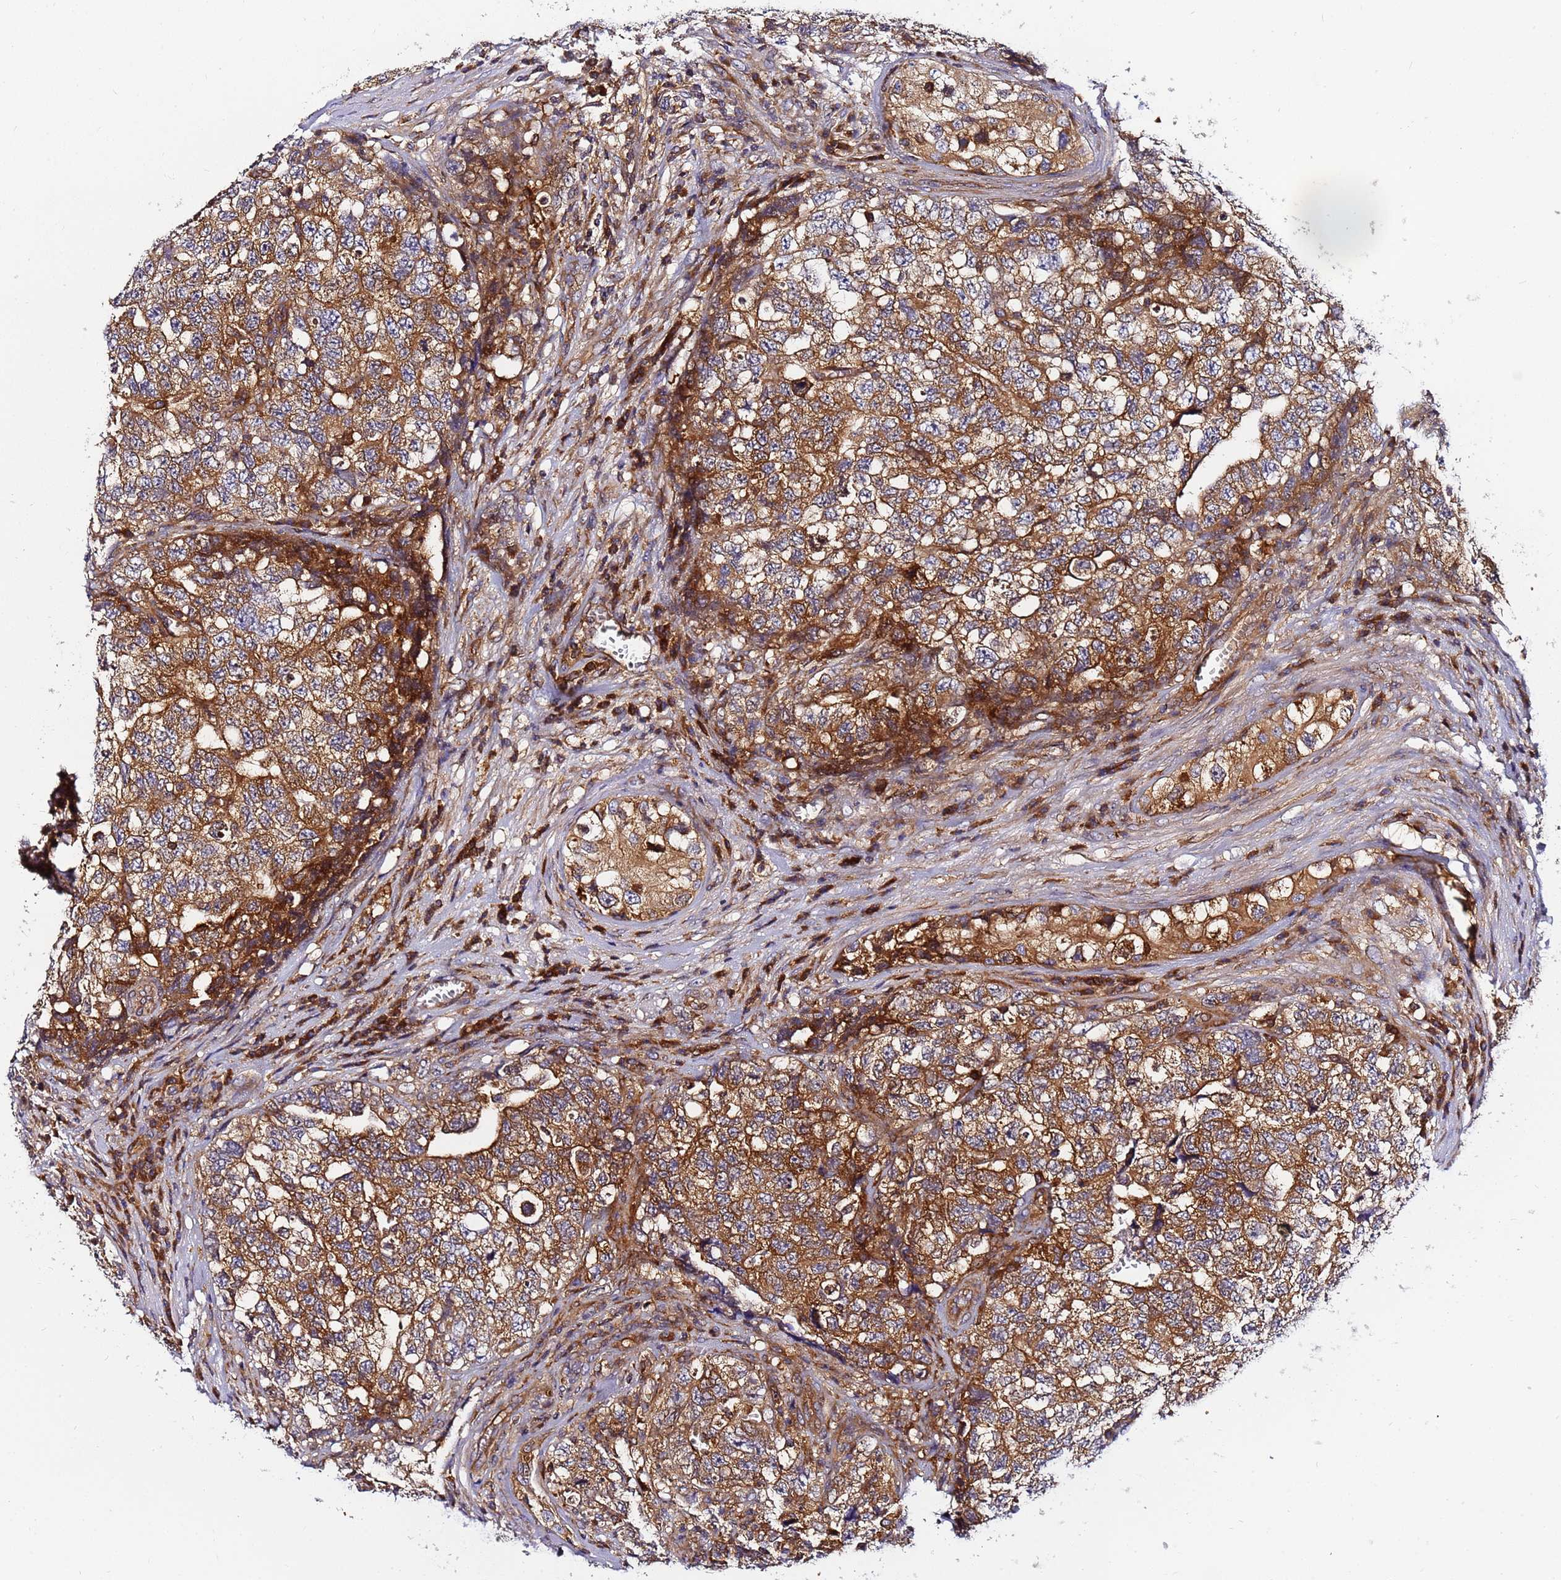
{"staining": {"intensity": "moderate", "quantity": ">75%", "location": "cytoplasmic/membranous"}, "tissue": "testis cancer", "cell_type": "Tumor cells", "image_type": "cancer", "snomed": [{"axis": "morphology", "description": "Carcinoma, Embryonal, NOS"}, {"axis": "topography", "description": "Testis"}], "caption": "Moderate cytoplasmic/membranous protein staining is identified in about >75% of tumor cells in embryonal carcinoma (testis).", "gene": "CHM", "patient": {"sex": "male", "age": 31}}